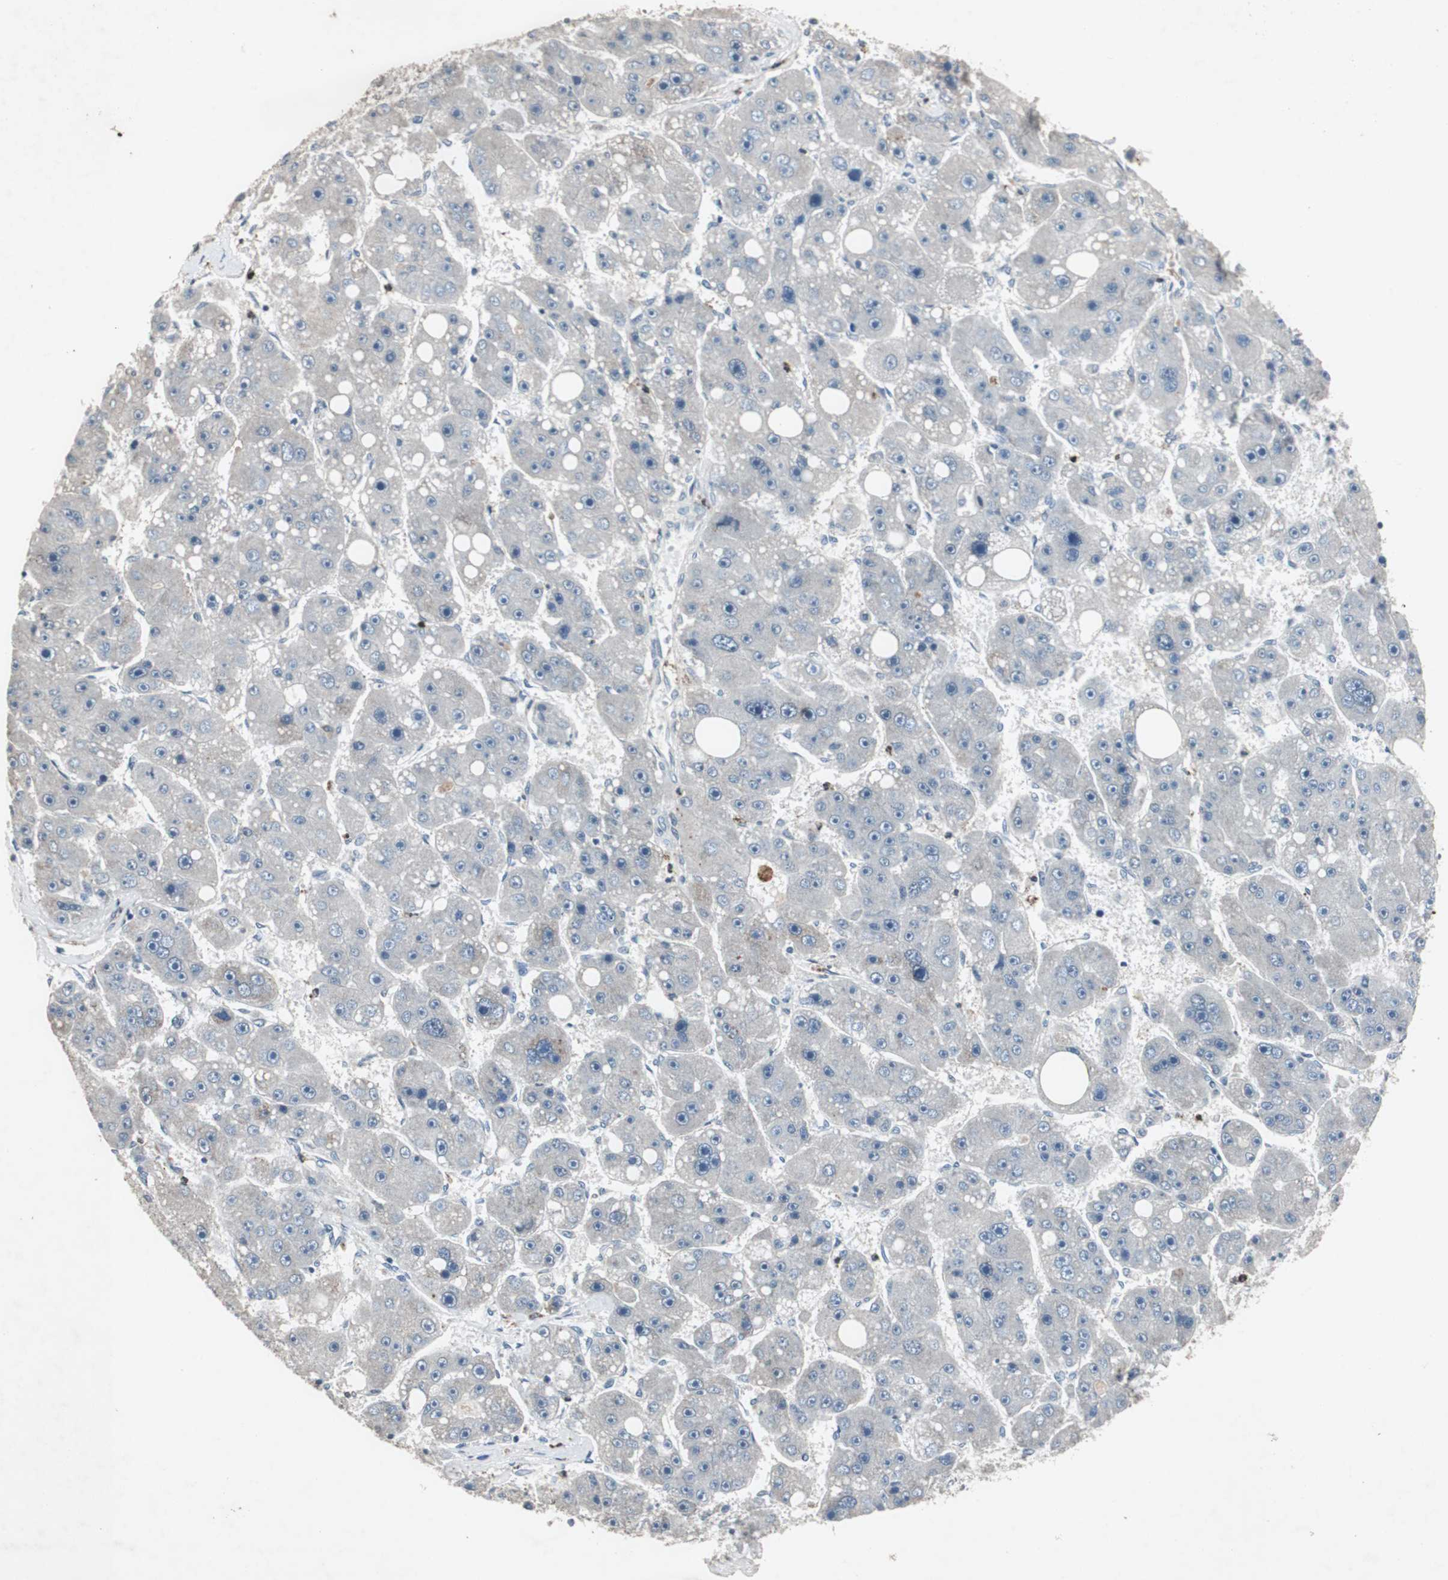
{"staining": {"intensity": "negative", "quantity": "none", "location": "none"}, "tissue": "liver cancer", "cell_type": "Tumor cells", "image_type": "cancer", "snomed": [{"axis": "morphology", "description": "Carcinoma, Hepatocellular, NOS"}, {"axis": "topography", "description": "Liver"}], "caption": "An image of liver hepatocellular carcinoma stained for a protein demonstrates no brown staining in tumor cells.", "gene": "ADNP2", "patient": {"sex": "female", "age": 61}}